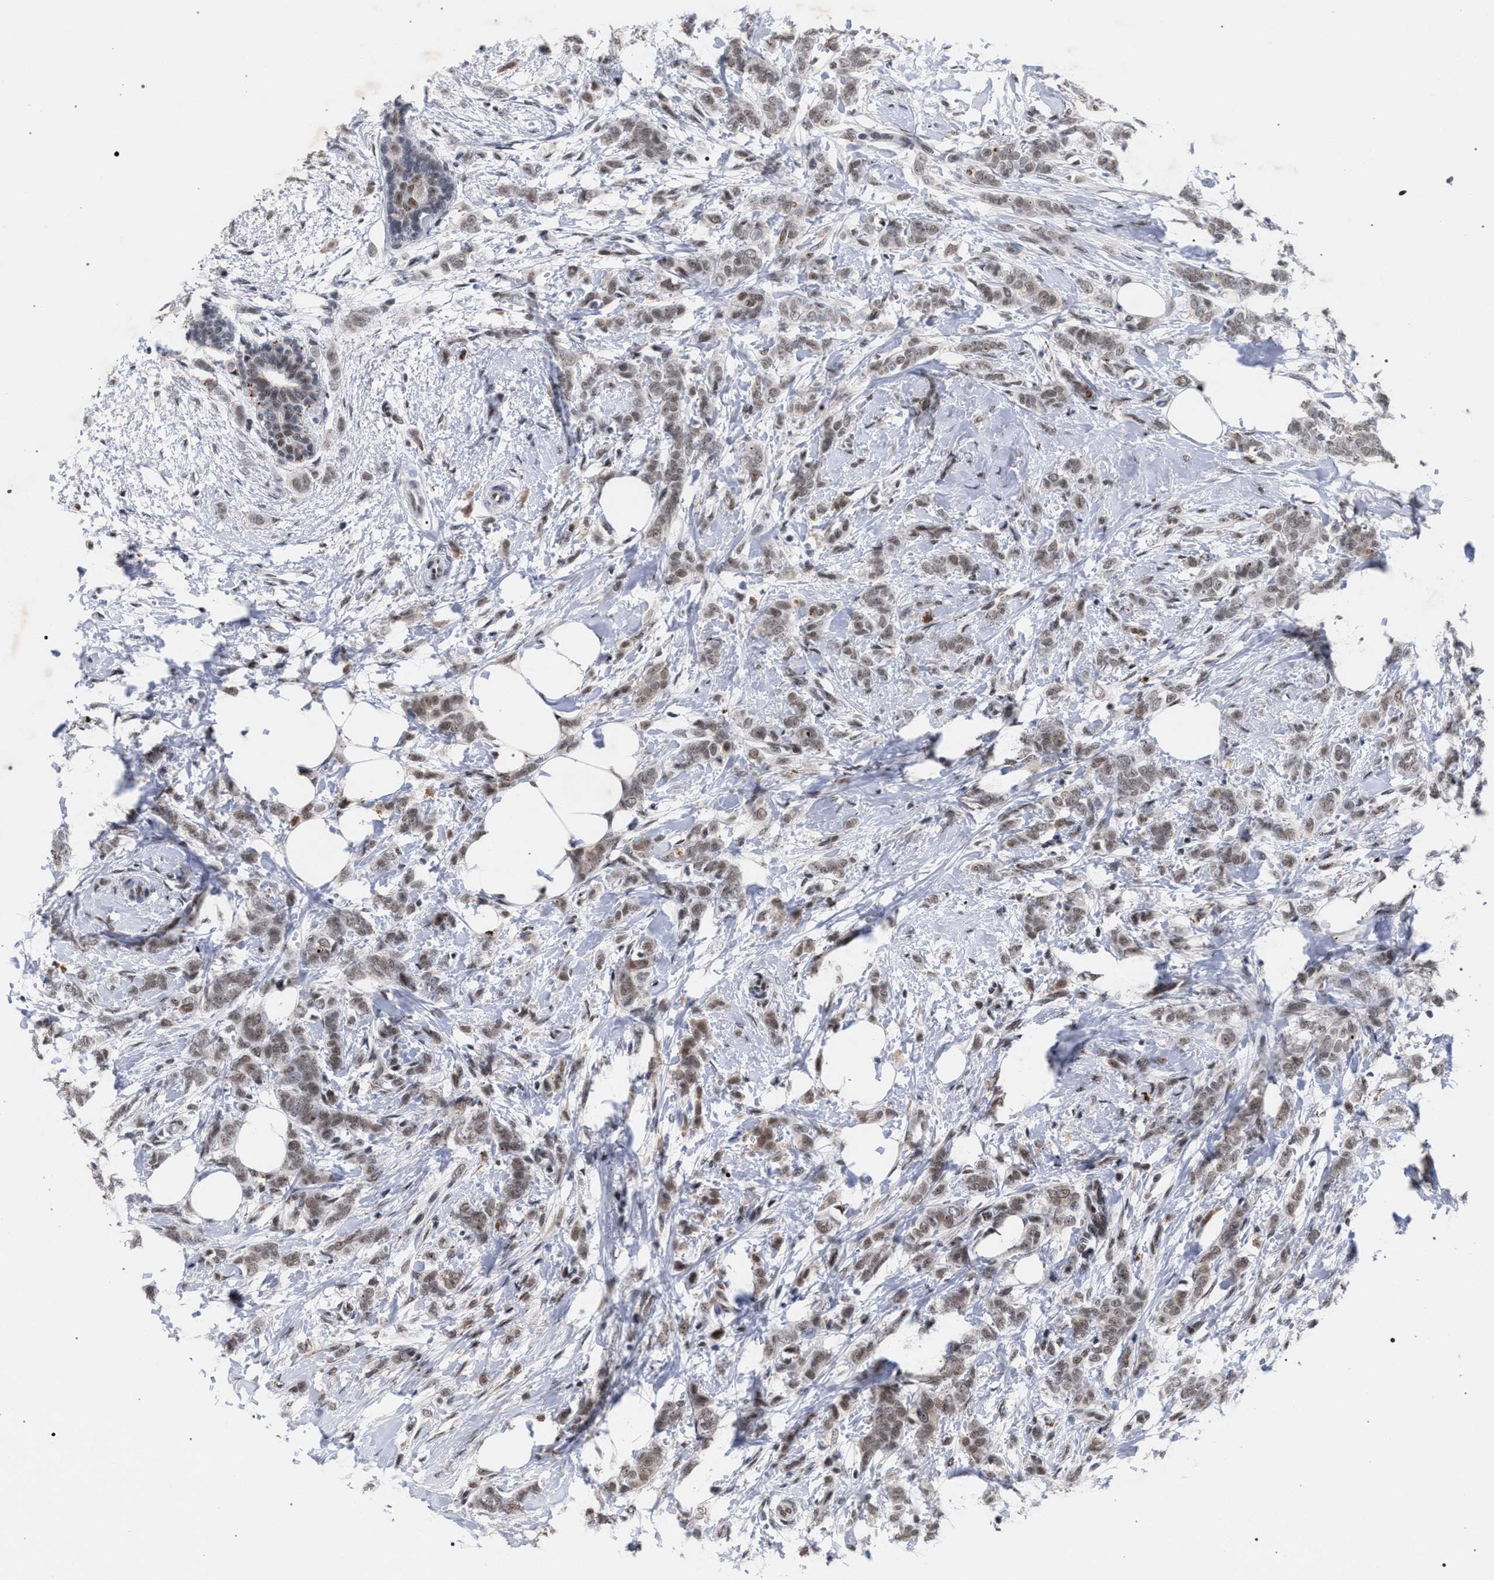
{"staining": {"intensity": "weak", "quantity": ">75%", "location": "nuclear"}, "tissue": "breast cancer", "cell_type": "Tumor cells", "image_type": "cancer", "snomed": [{"axis": "morphology", "description": "Lobular carcinoma, in situ"}, {"axis": "morphology", "description": "Lobular carcinoma"}, {"axis": "topography", "description": "Breast"}], "caption": "This image reveals immunohistochemistry staining of breast cancer (lobular carcinoma in situ), with low weak nuclear expression in about >75% of tumor cells.", "gene": "SCAF4", "patient": {"sex": "female", "age": 41}}